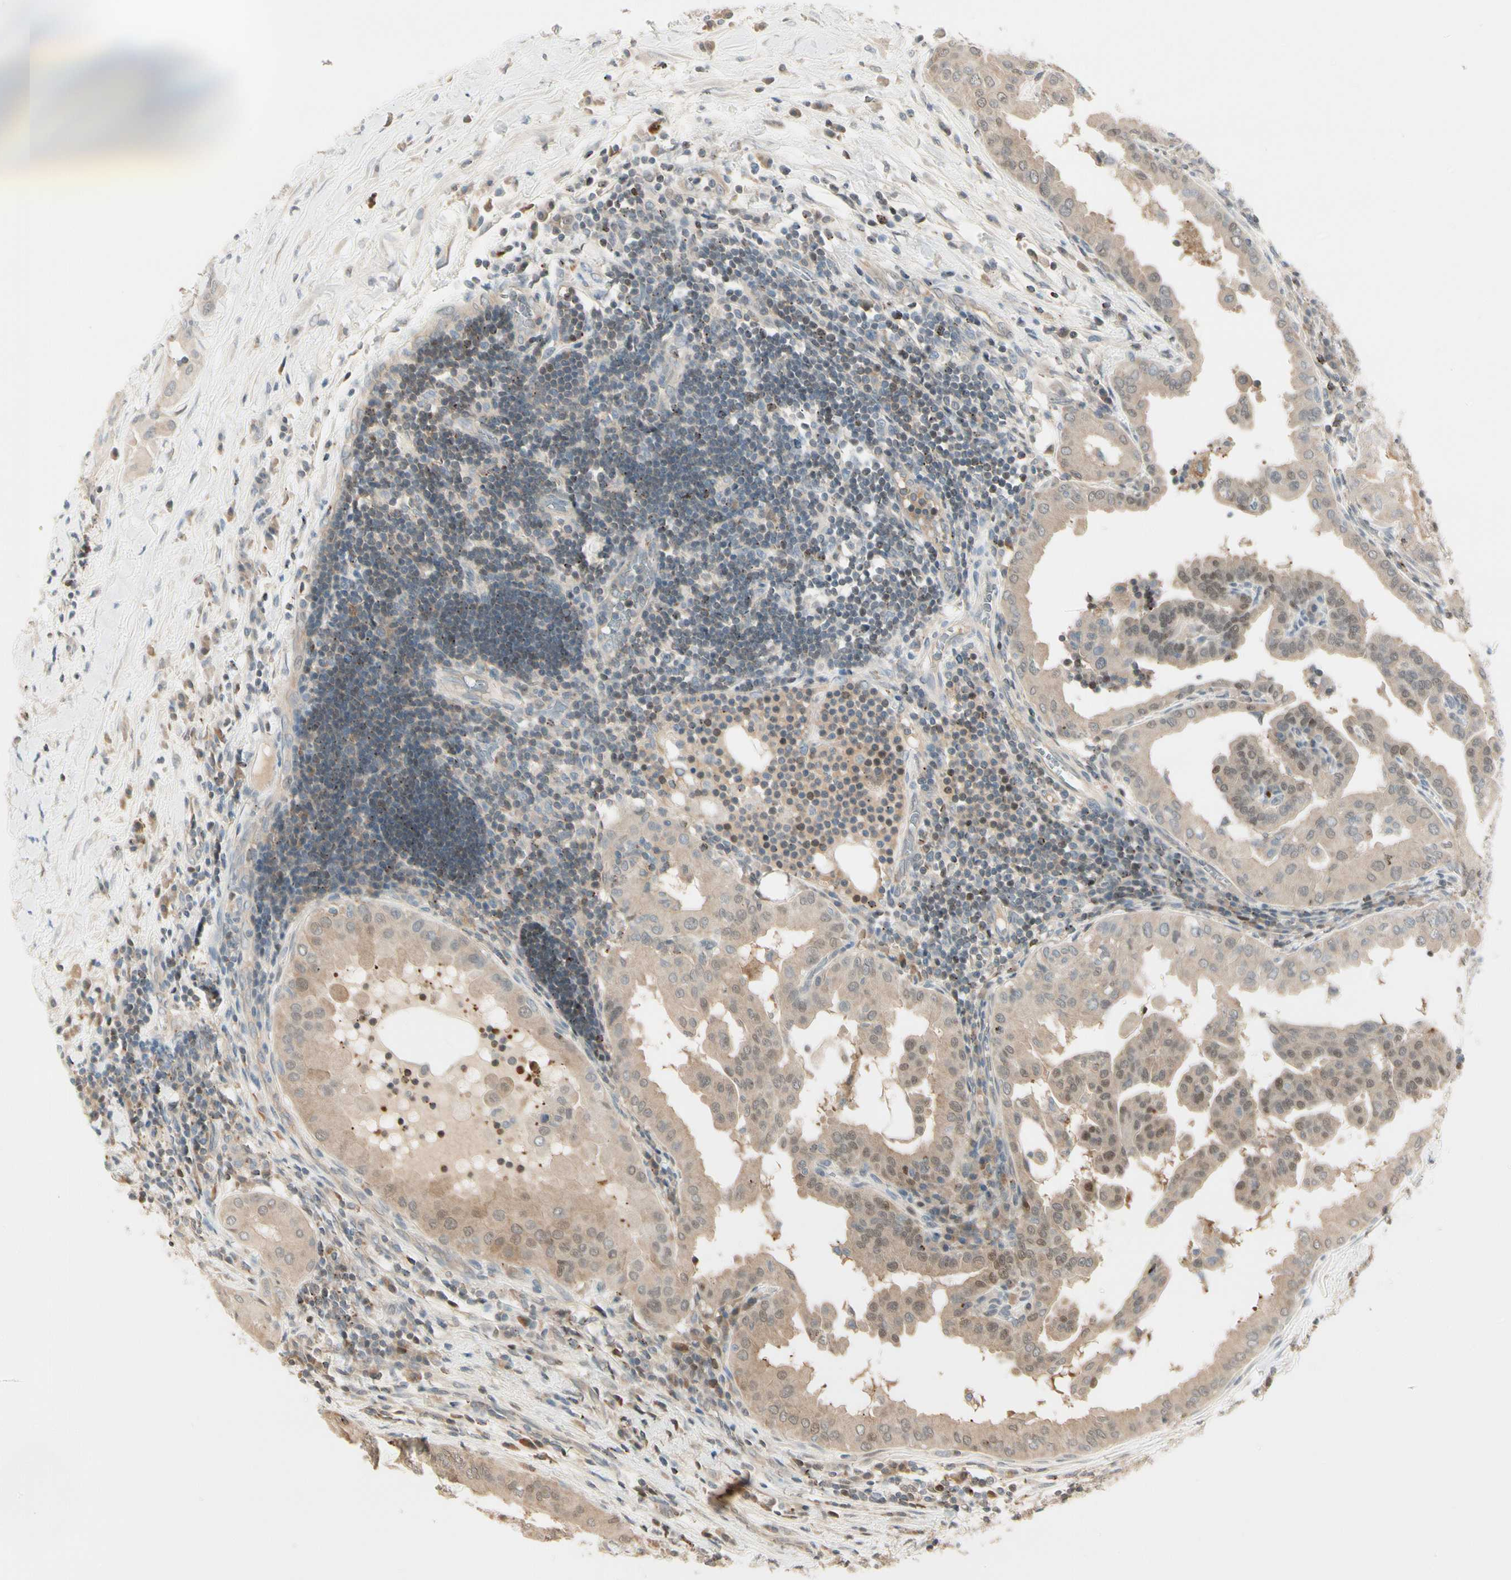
{"staining": {"intensity": "weak", "quantity": ">75%", "location": "cytoplasmic/membranous"}, "tissue": "thyroid cancer", "cell_type": "Tumor cells", "image_type": "cancer", "snomed": [{"axis": "morphology", "description": "Papillary adenocarcinoma, NOS"}, {"axis": "topography", "description": "Thyroid gland"}], "caption": "Immunohistochemical staining of thyroid cancer (papillary adenocarcinoma) demonstrates low levels of weak cytoplasmic/membranous positivity in approximately >75% of tumor cells.", "gene": "EVC", "patient": {"sex": "male", "age": 33}}